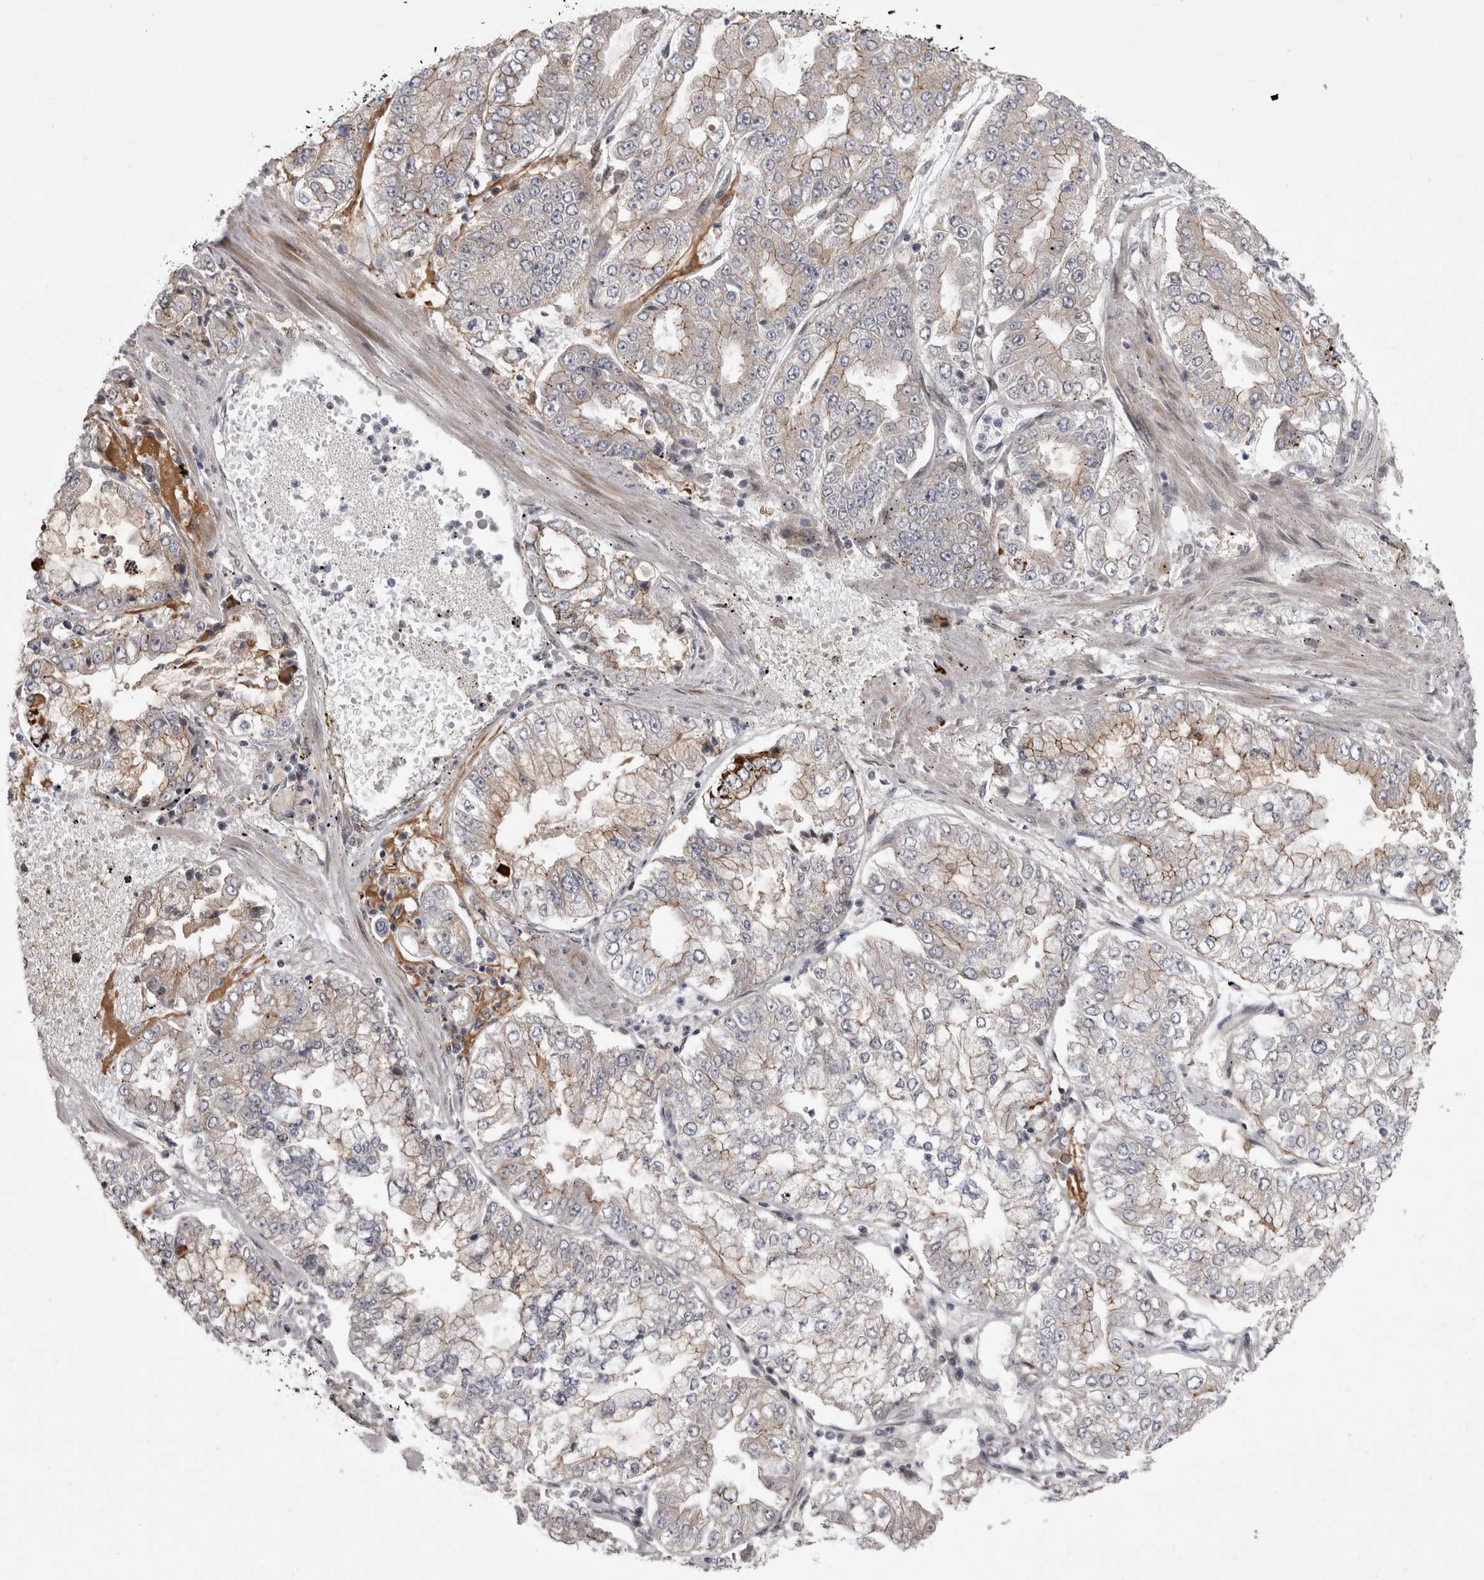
{"staining": {"intensity": "weak", "quantity": "25%-75%", "location": "cytoplasmic/membranous"}, "tissue": "stomach cancer", "cell_type": "Tumor cells", "image_type": "cancer", "snomed": [{"axis": "morphology", "description": "Adenocarcinoma, NOS"}, {"axis": "topography", "description": "Stomach"}], "caption": "High-power microscopy captured an immunohistochemistry photomicrograph of stomach cancer (adenocarcinoma), revealing weak cytoplasmic/membranous expression in about 25%-75% of tumor cells.", "gene": "NENF", "patient": {"sex": "male", "age": 76}}